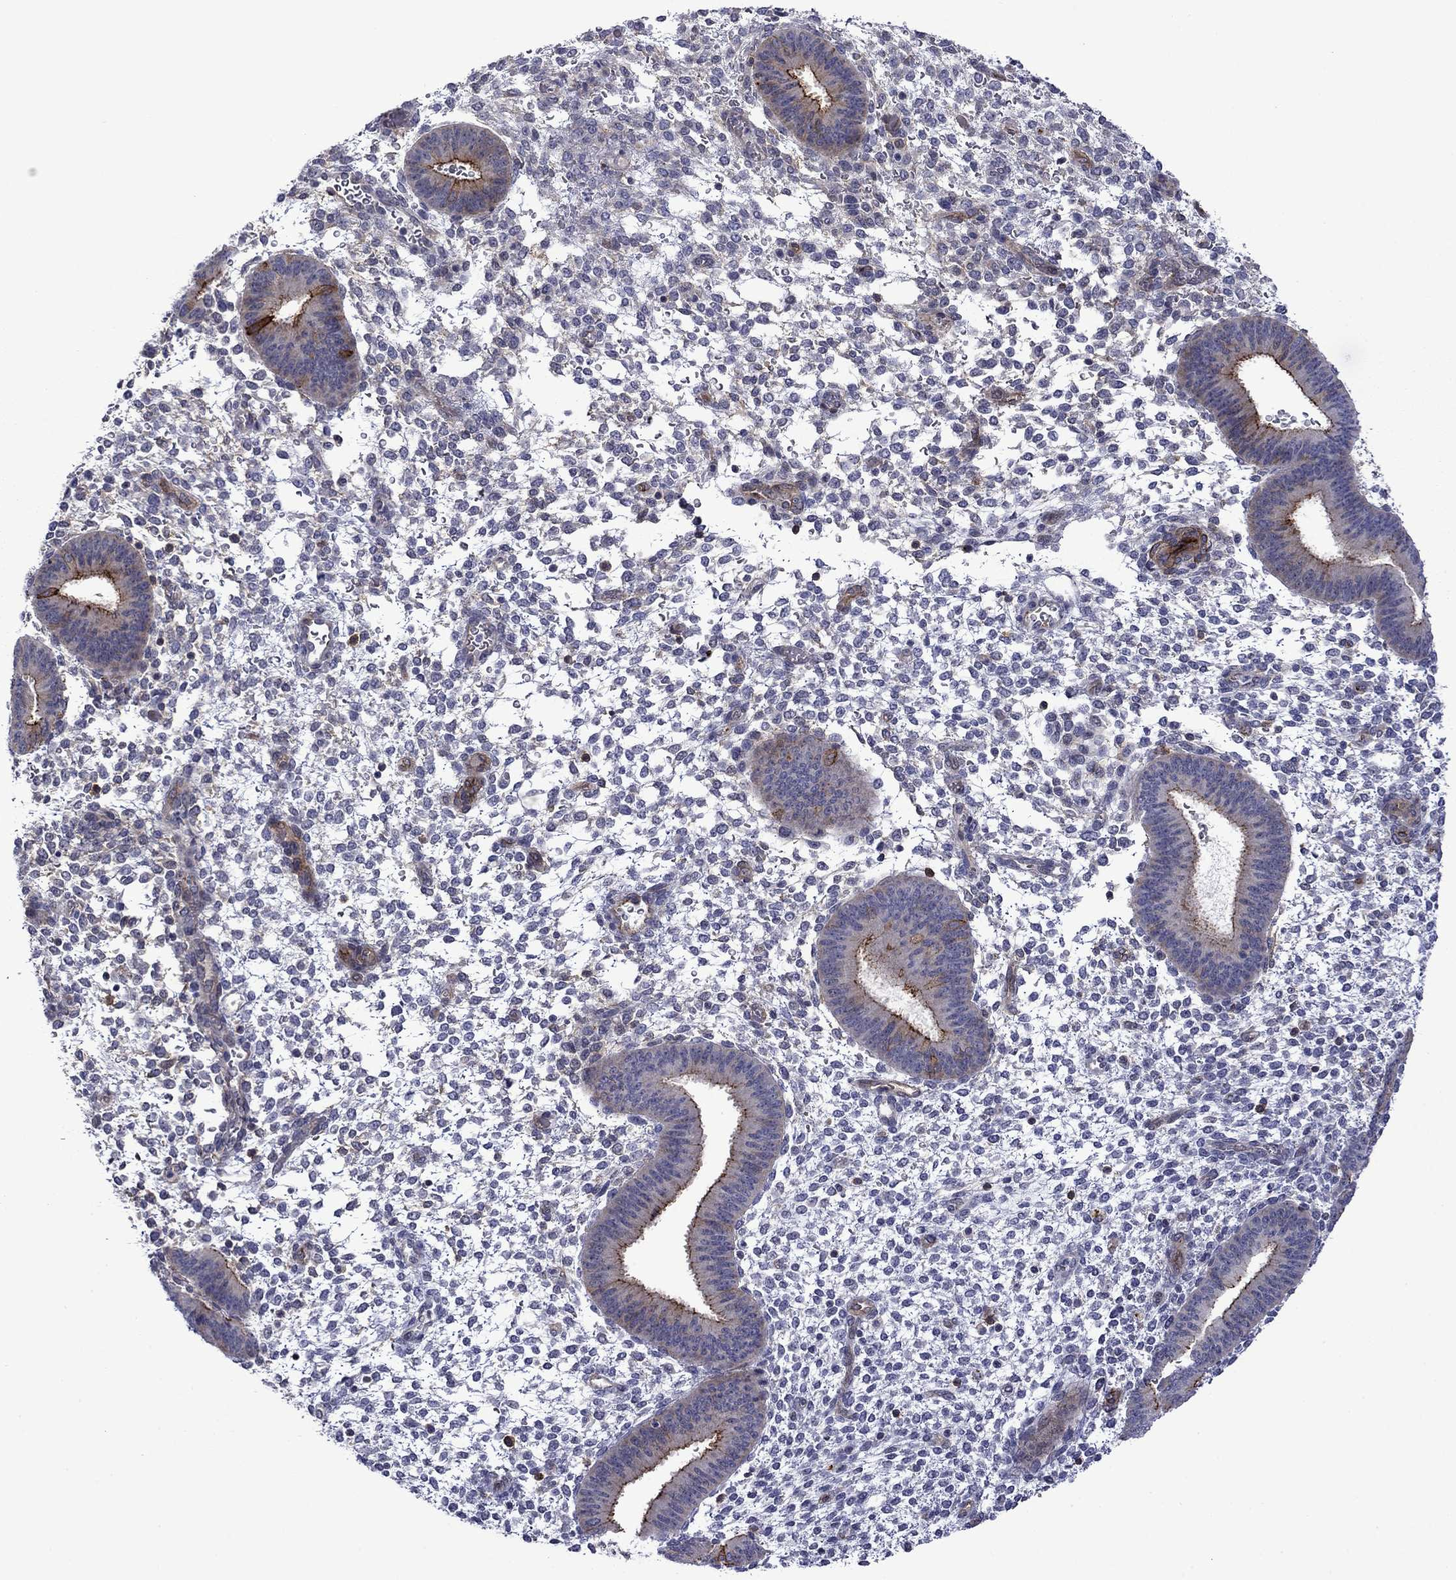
{"staining": {"intensity": "strong", "quantity": "<25%", "location": "cytoplasmic/membranous"}, "tissue": "endometrium", "cell_type": "Cells in endometrial stroma", "image_type": "normal", "snomed": [{"axis": "morphology", "description": "Normal tissue, NOS"}, {"axis": "topography", "description": "Endometrium"}], "caption": "Approximately <25% of cells in endometrial stroma in benign endometrium reveal strong cytoplasmic/membranous protein positivity as visualized by brown immunohistochemical staining.", "gene": "LMO7", "patient": {"sex": "female", "age": 39}}